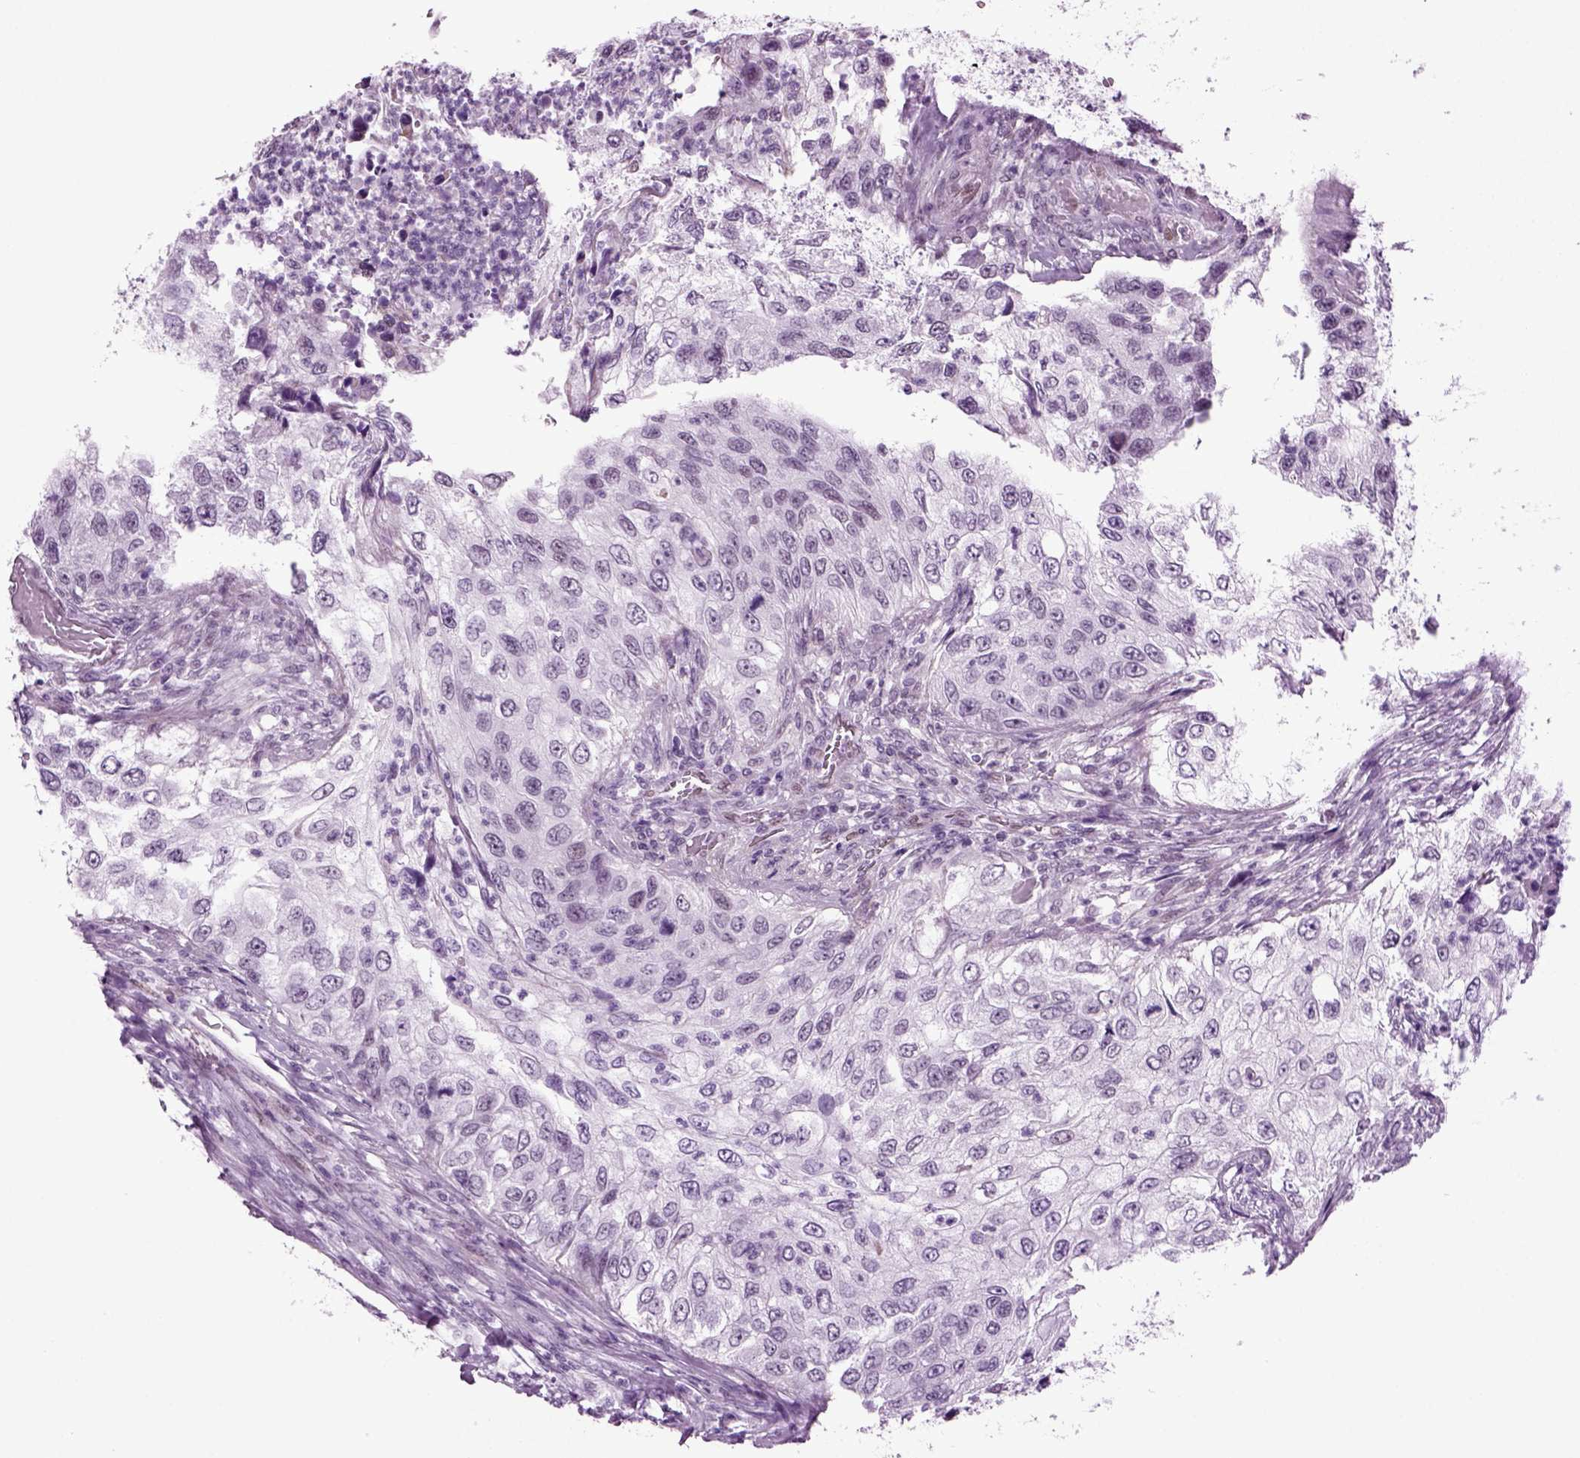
{"staining": {"intensity": "negative", "quantity": "none", "location": "none"}, "tissue": "urothelial cancer", "cell_type": "Tumor cells", "image_type": "cancer", "snomed": [{"axis": "morphology", "description": "Urothelial carcinoma, High grade"}, {"axis": "topography", "description": "Urinary bladder"}], "caption": "Immunohistochemistry of urothelial carcinoma (high-grade) demonstrates no staining in tumor cells.", "gene": "RFX3", "patient": {"sex": "female", "age": 60}}